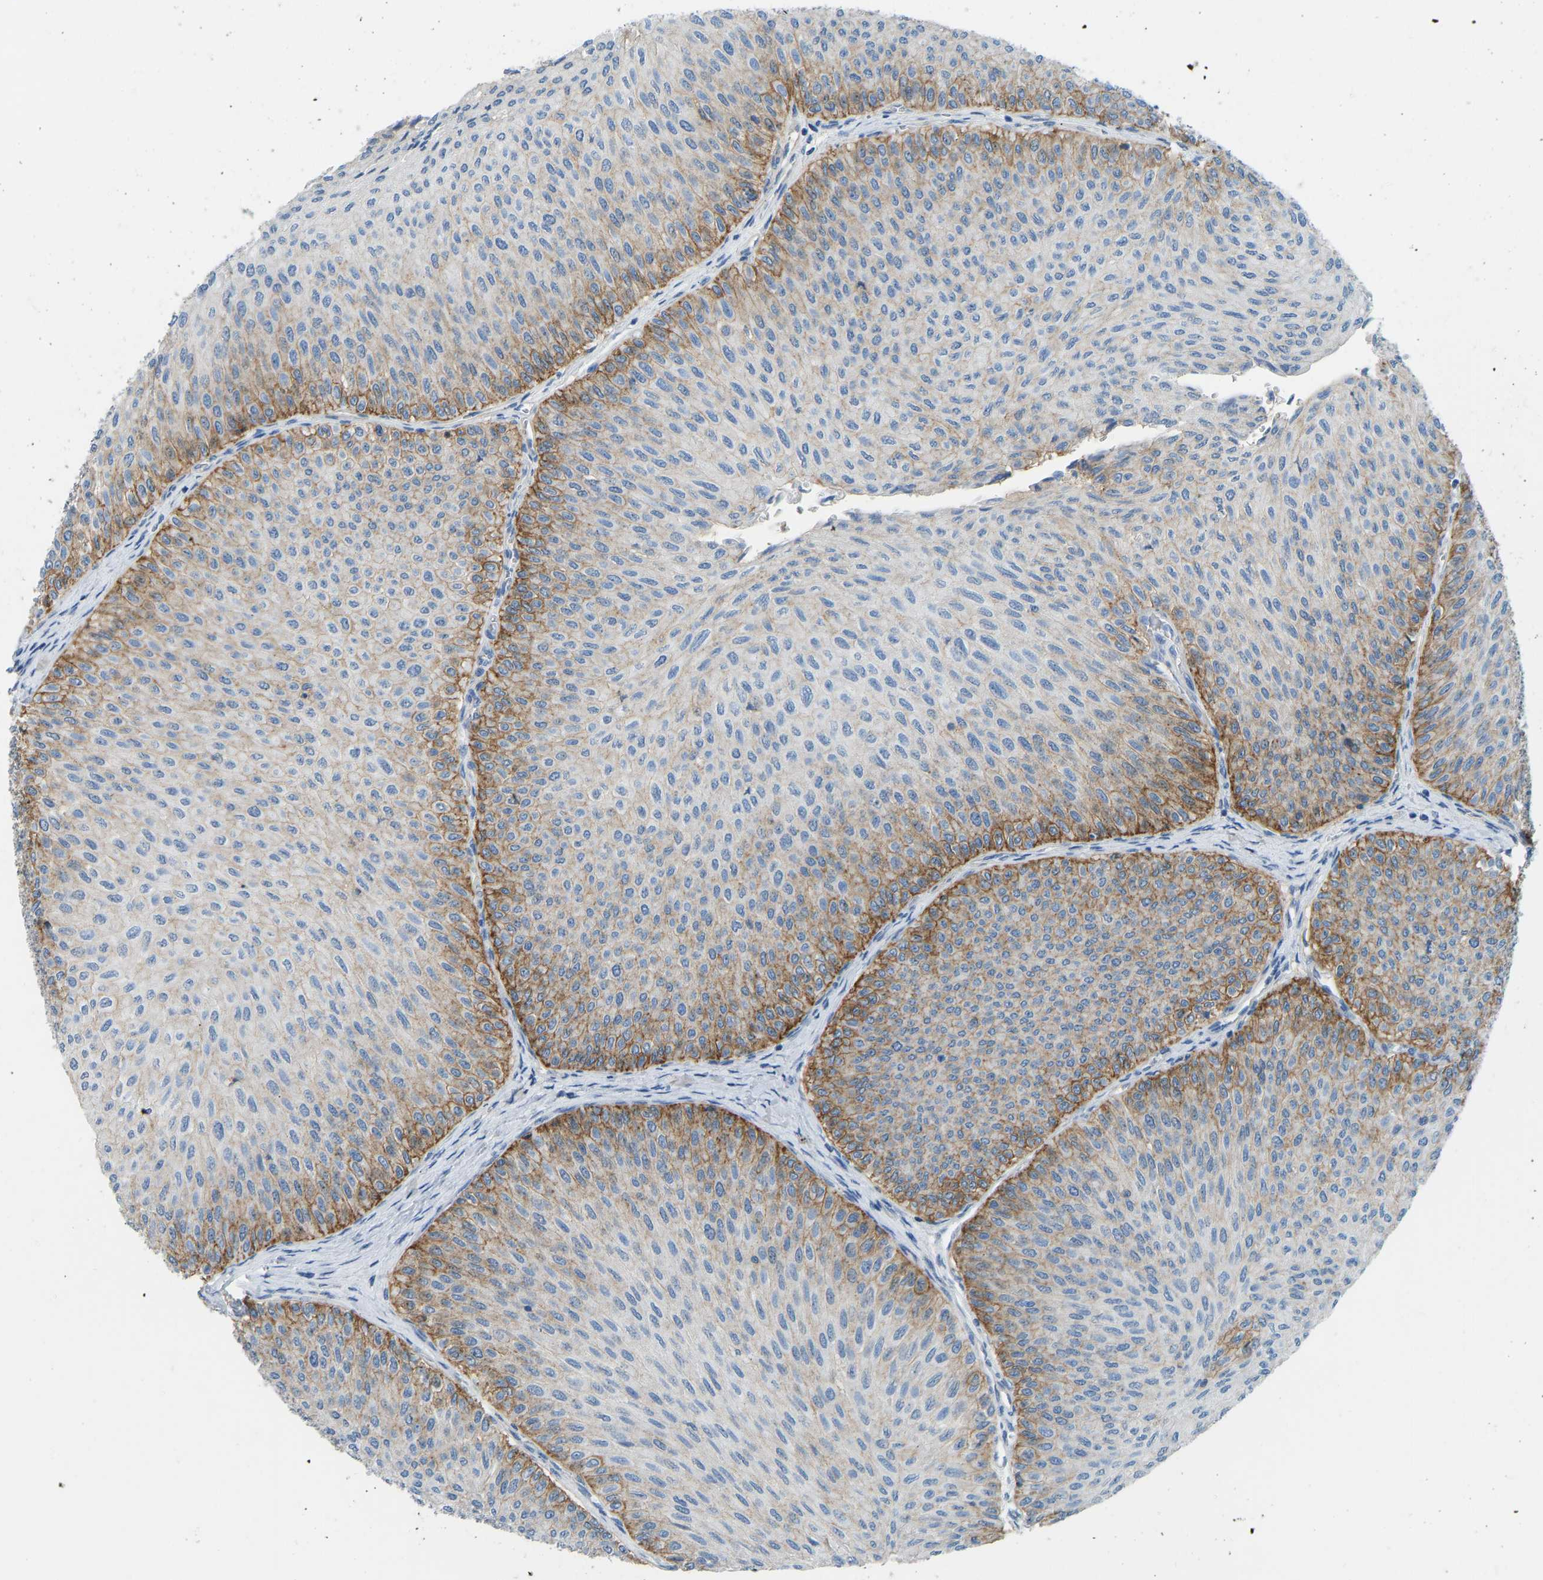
{"staining": {"intensity": "moderate", "quantity": "25%-75%", "location": "cytoplasmic/membranous"}, "tissue": "urothelial cancer", "cell_type": "Tumor cells", "image_type": "cancer", "snomed": [{"axis": "morphology", "description": "Urothelial carcinoma, Low grade"}, {"axis": "topography", "description": "Urinary bladder"}], "caption": "Protein expression analysis of human urothelial cancer reveals moderate cytoplasmic/membranous expression in approximately 25%-75% of tumor cells. (Stains: DAB in brown, nuclei in blue, Microscopy: brightfield microscopy at high magnification).", "gene": "ATP1A1", "patient": {"sex": "male", "age": 78}}